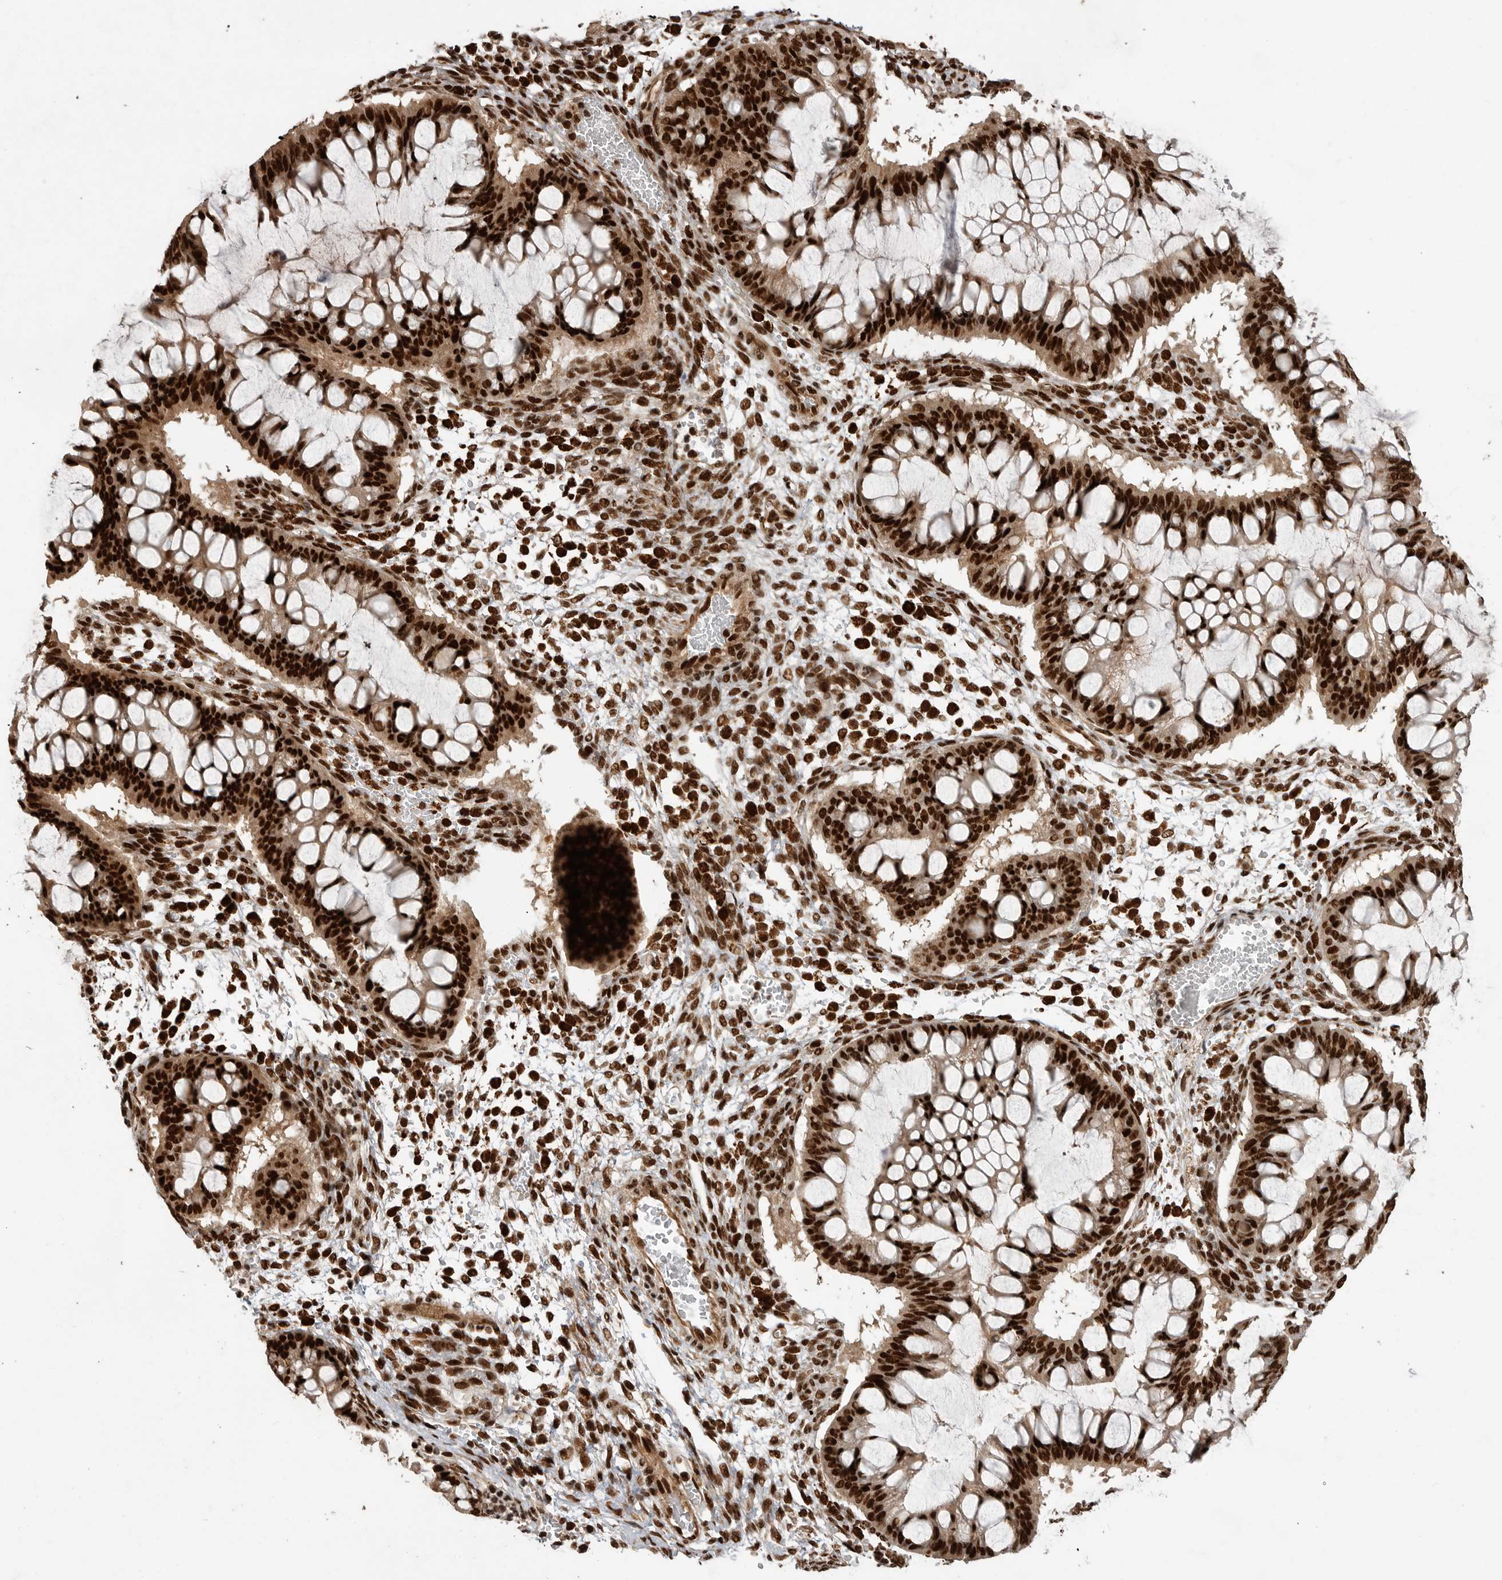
{"staining": {"intensity": "strong", "quantity": ">75%", "location": "nuclear"}, "tissue": "ovarian cancer", "cell_type": "Tumor cells", "image_type": "cancer", "snomed": [{"axis": "morphology", "description": "Cystadenocarcinoma, mucinous, NOS"}, {"axis": "topography", "description": "Ovary"}], "caption": "Mucinous cystadenocarcinoma (ovarian) stained with DAB IHC exhibits high levels of strong nuclear positivity in about >75% of tumor cells. (IHC, brightfield microscopy, high magnification).", "gene": "PPP1R8", "patient": {"sex": "female", "age": 73}}